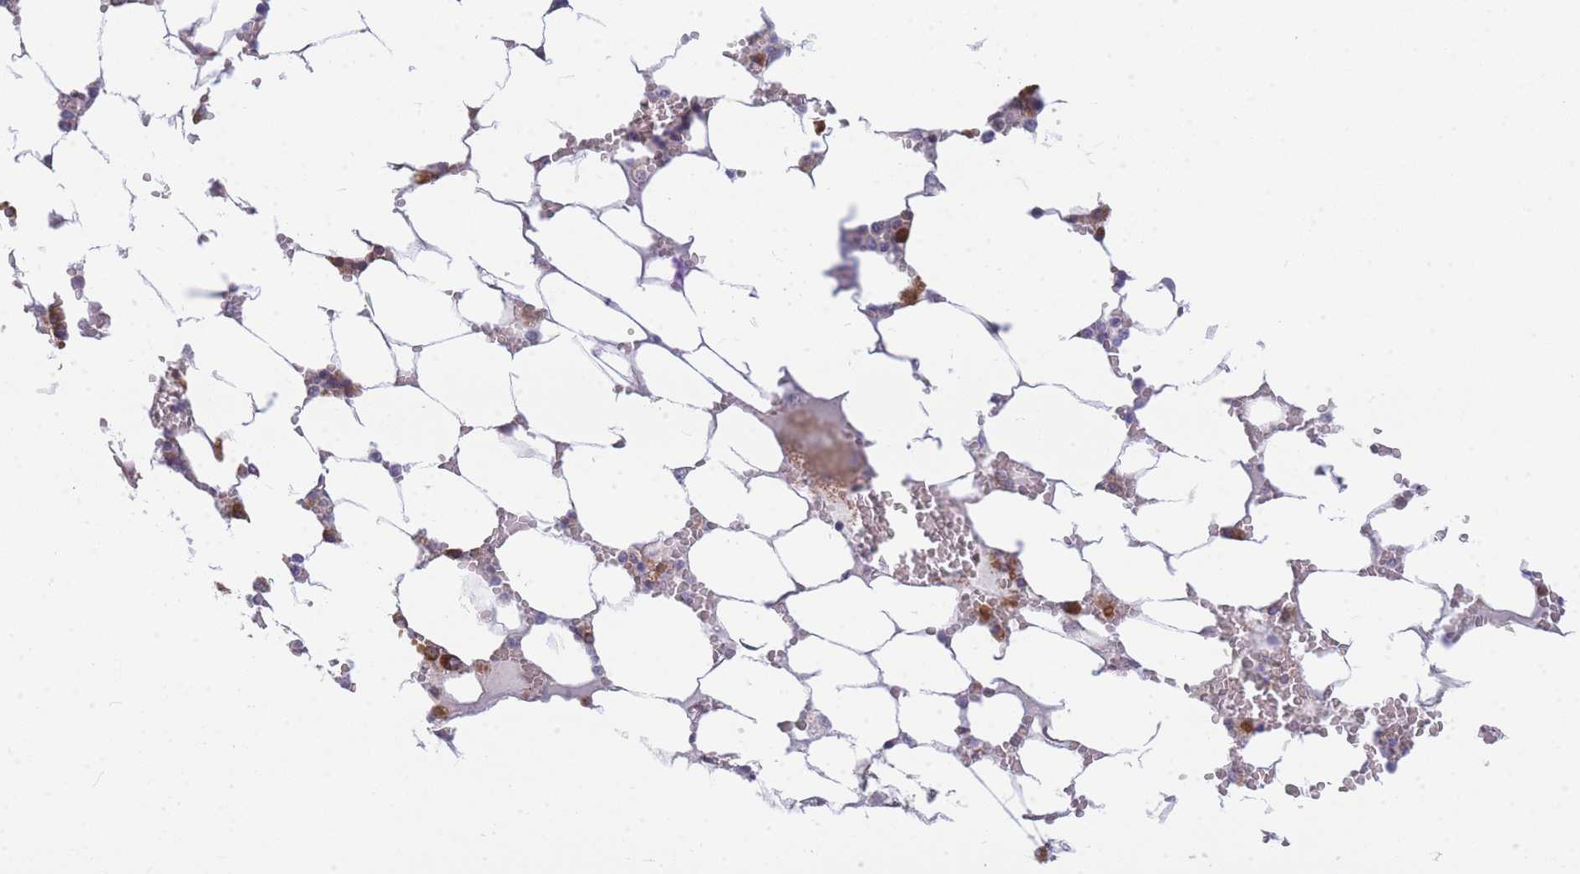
{"staining": {"intensity": "strong", "quantity": "<25%", "location": "cytoplasmic/membranous"}, "tissue": "bone marrow", "cell_type": "Hematopoietic cells", "image_type": "normal", "snomed": [{"axis": "morphology", "description": "Normal tissue, NOS"}, {"axis": "topography", "description": "Bone marrow"}], "caption": "IHC (DAB (3,3'-diaminobenzidine)) staining of benign bone marrow demonstrates strong cytoplasmic/membranous protein staining in approximately <25% of hematopoietic cells.", "gene": "ENSG00000276345", "patient": {"sex": "male", "age": 64}}